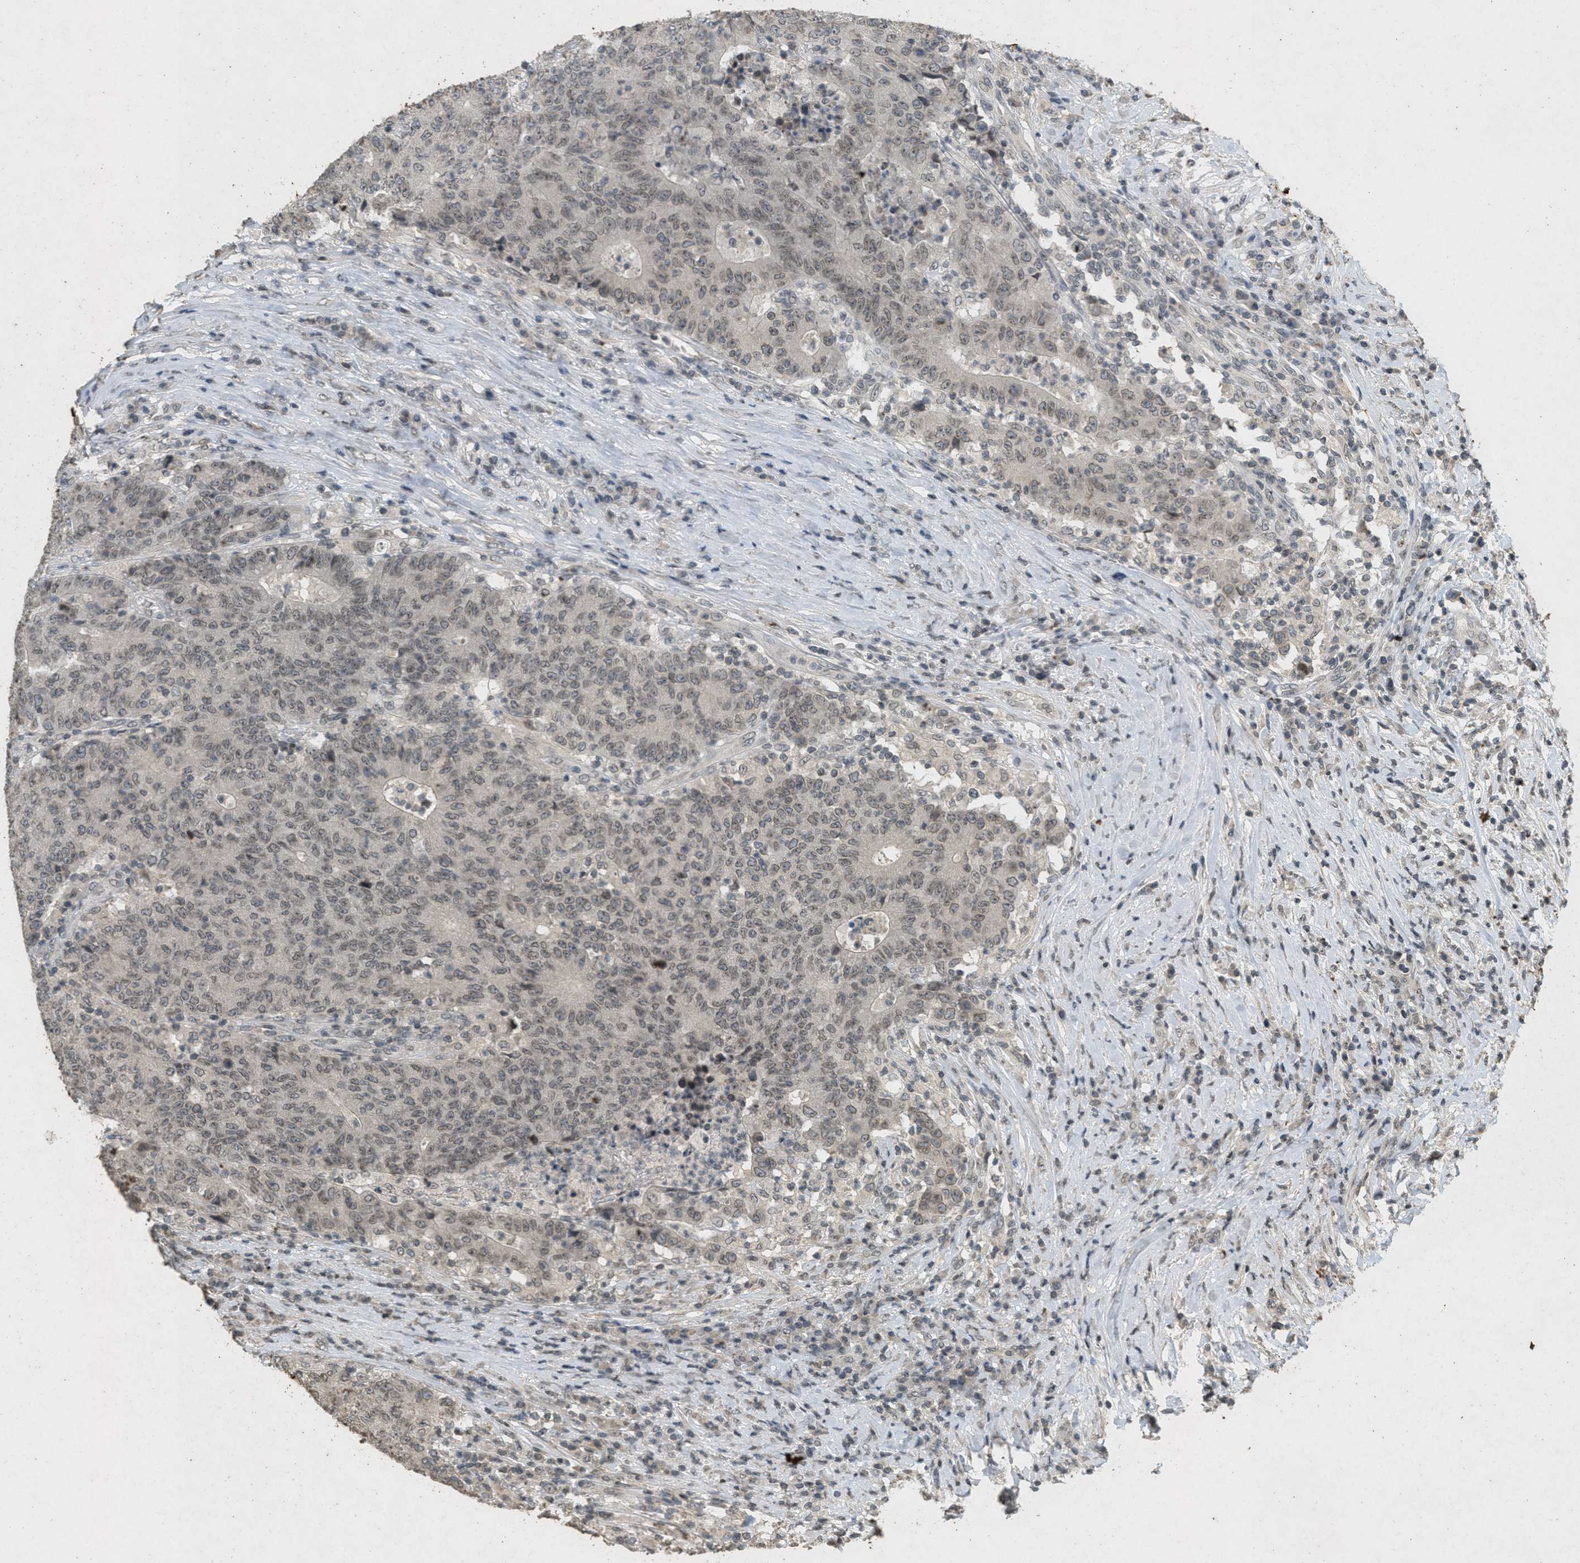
{"staining": {"intensity": "weak", "quantity": ">75%", "location": "cytoplasmic/membranous,nuclear"}, "tissue": "colorectal cancer", "cell_type": "Tumor cells", "image_type": "cancer", "snomed": [{"axis": "morphology", "description": "Normal tissue, NOS"}, {"axis": "morphology", "description": "Adenocarcinoma, NOS"}, {"axis": "topography", "description": "Colon"}], "caption": "Weak cytoplasmic/membranous and nuclear positivity for a protein is appreciated in approximately >75% of tumor cells of adenocarcinoma (colorectal) using immunohistochemistry.", "gene": "ABHD6", "patient": {"sex": "female", "age": 75}}